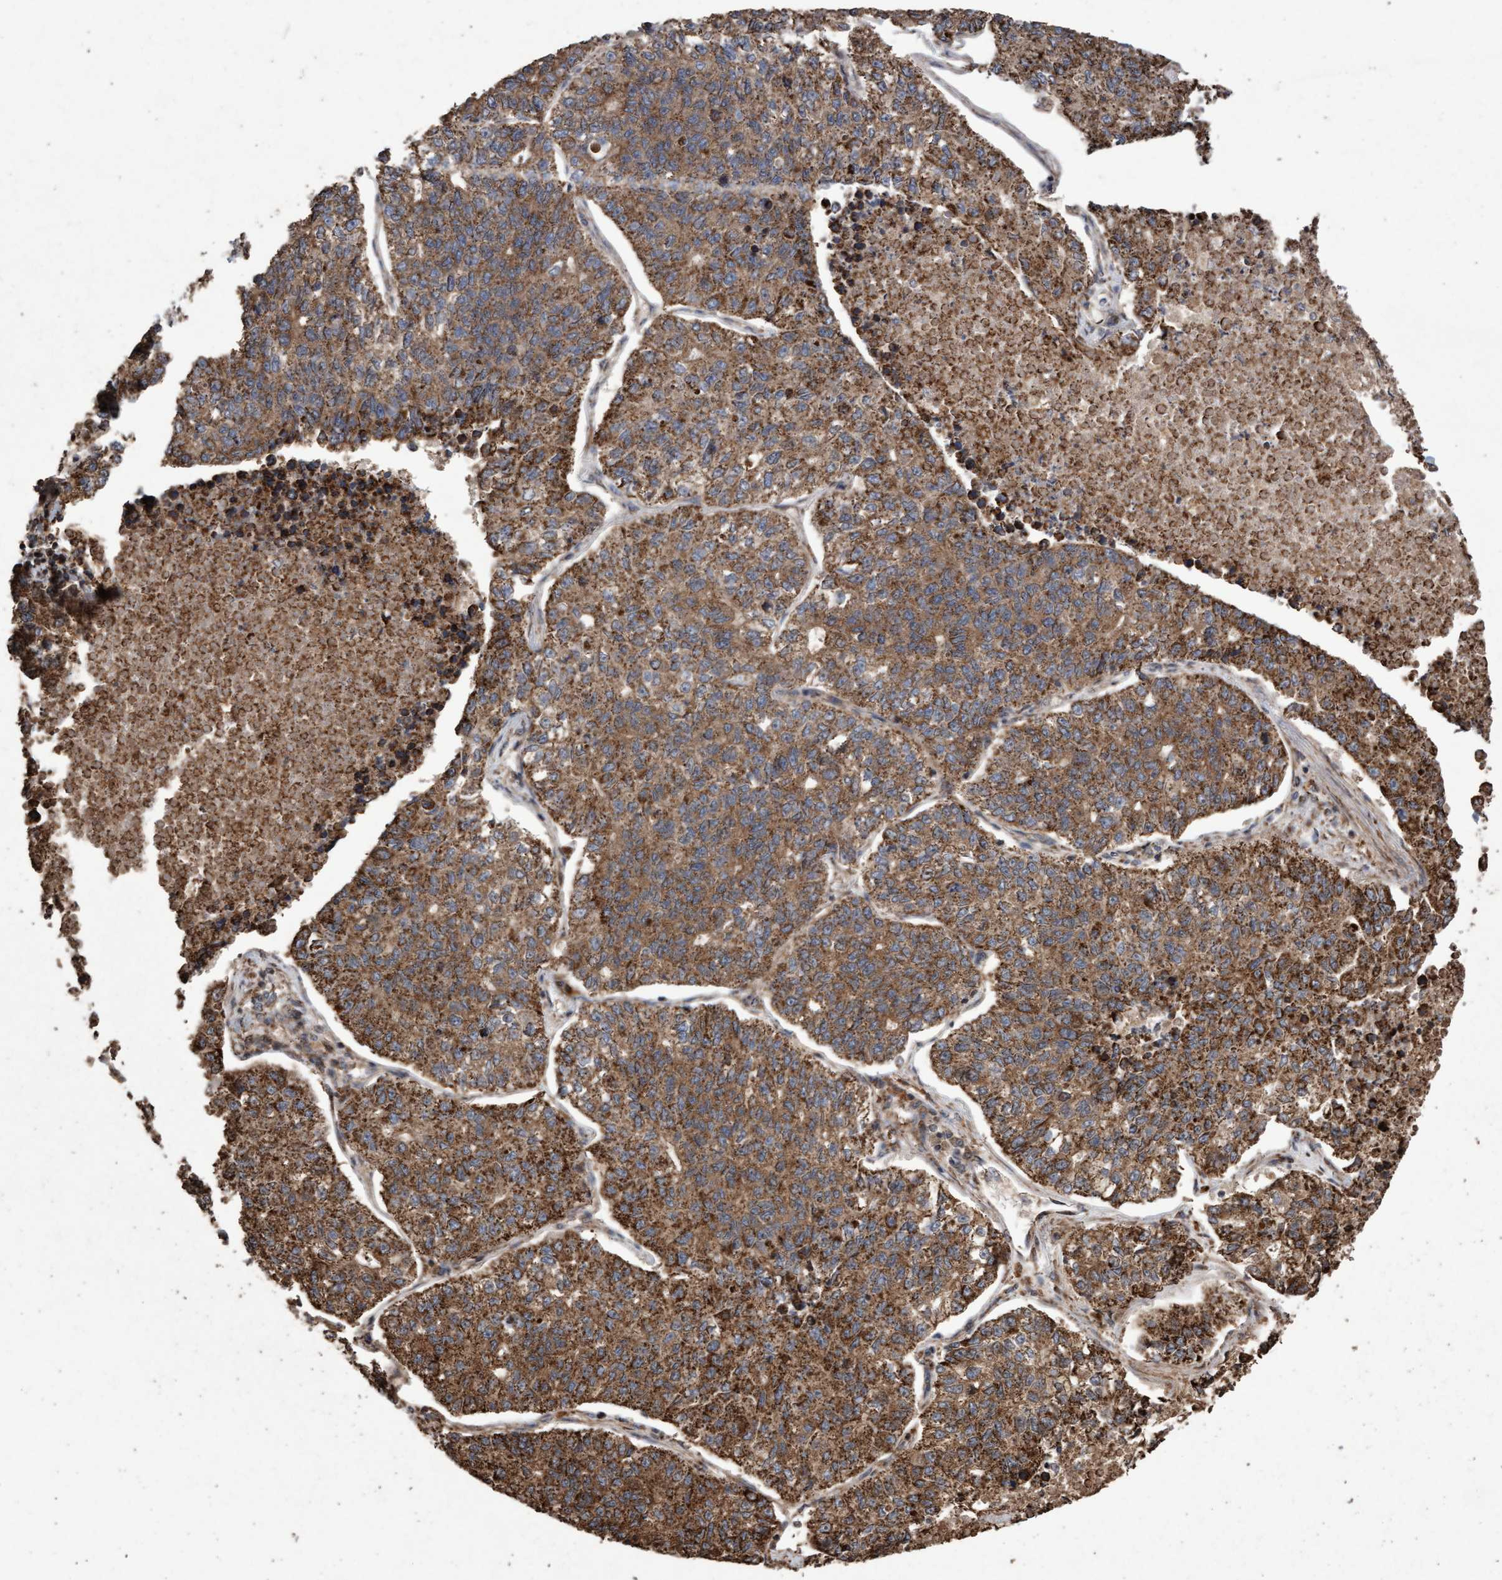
{"staining": {"intensity": "moderate", "quantity": ">75%", "location": "cytoplasmic/membranous"}, "tissue": "lung cancer", "cell_type": "Tumor cells", "image_type": "cancer", "snomed": [{"axis": "morphology", "description": "Adenocarcinoma, NOS"}, {"axis": "topography", "description": "Lung"}], "caption": "Human lung cancer stained with a brown dye displays moderate cytoplasmic/membranous positive expression in approximately >75% of tumor cells.", "gene": "OSBP2", "patient": {"sex": "male", "age": 49}}